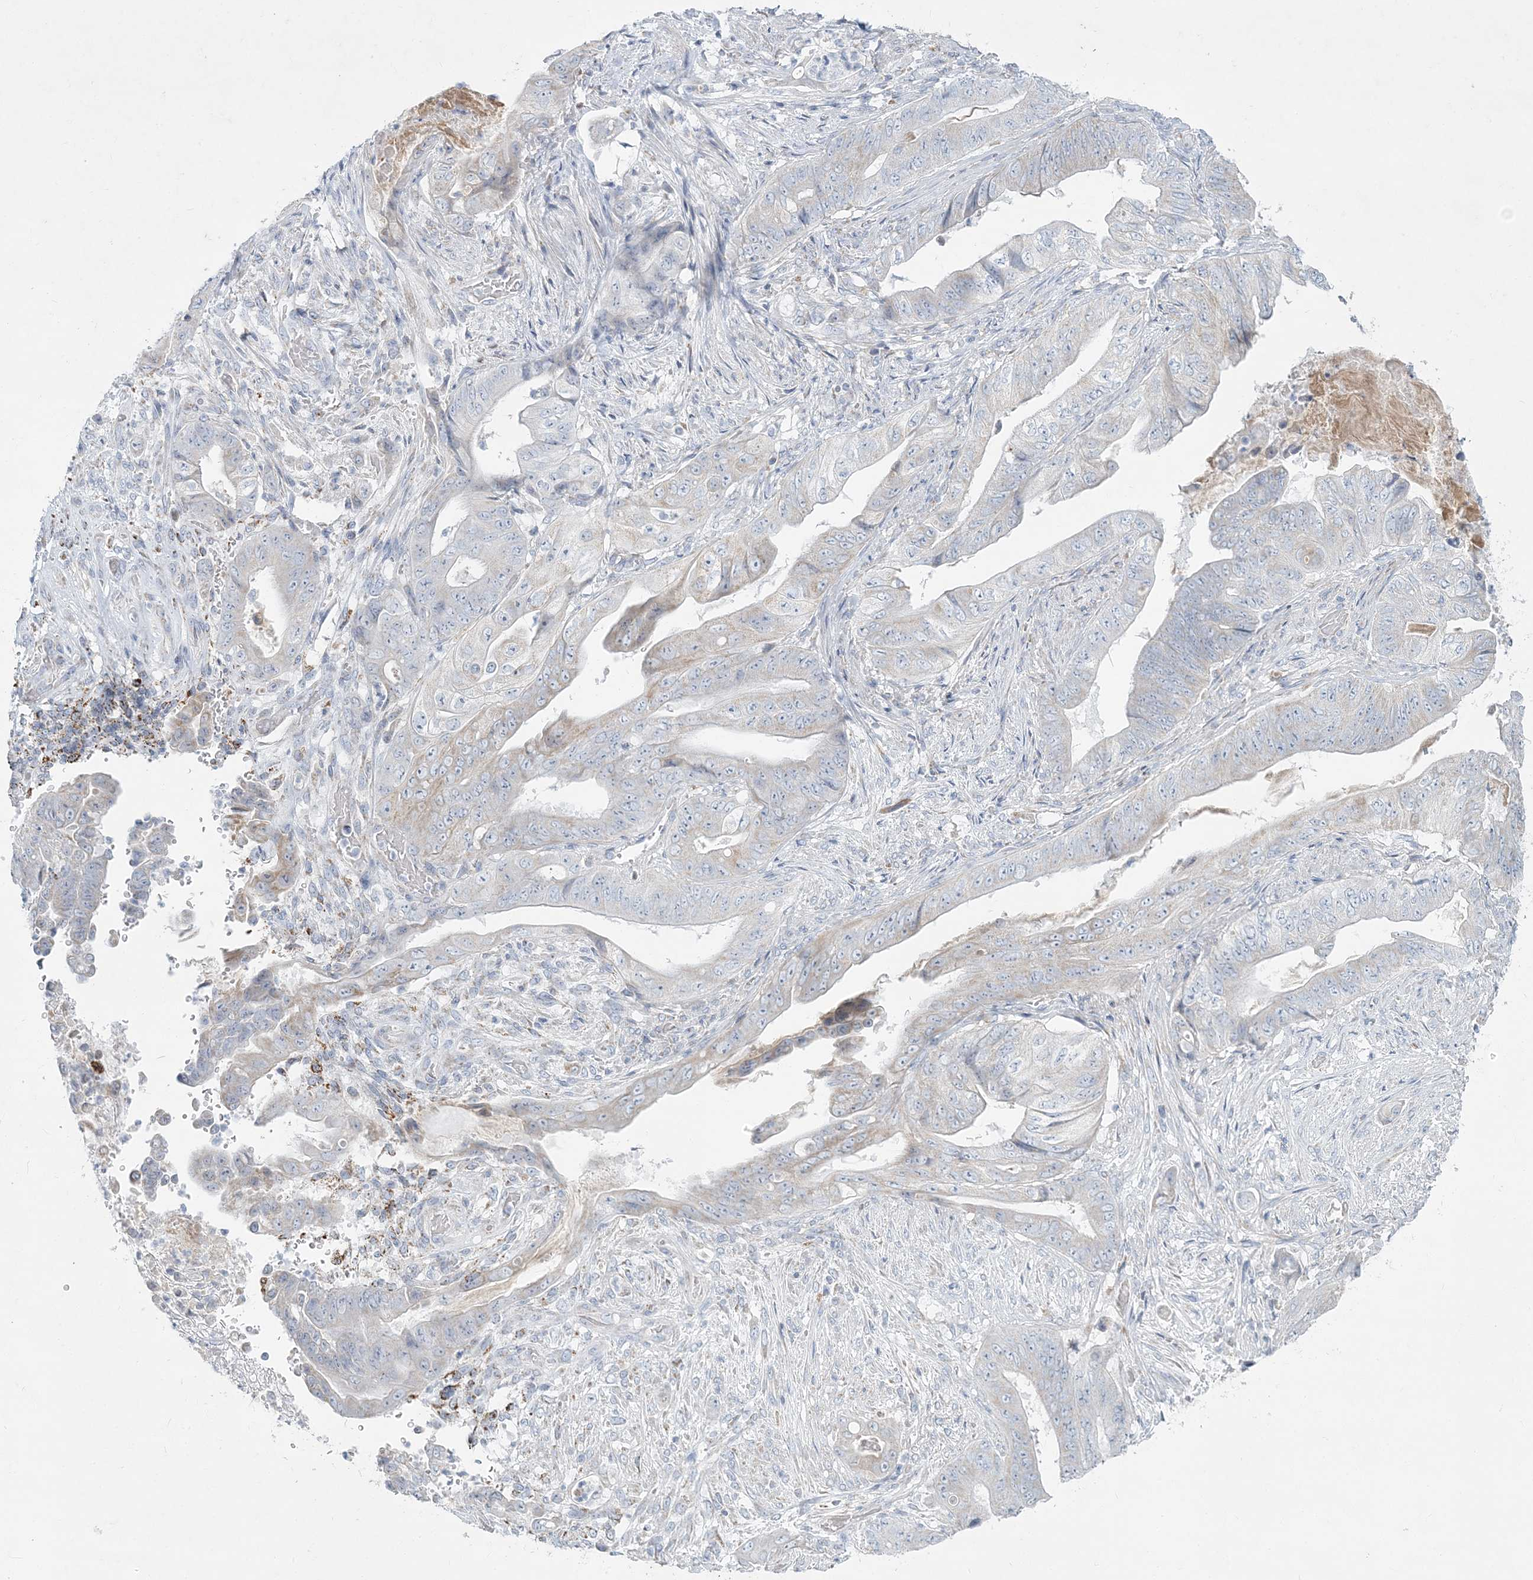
{"staining": {"intensity": "negative", "quantity": "none", "location": "none"}, "tissue": "stomach cancer", "cell_type": "Tumor cells", "image_type": "cancer", "snomed": [{"axis": "morphology", "description": "Adenocarcinoma, NOS"}, {"axis": "topography", "description": "Stomach"}], "caption": "There is no significant staining in tumor cells of stomach cancer.", "gene": "TBC1D7", "patient": {"sex": "female", "age": 73}}